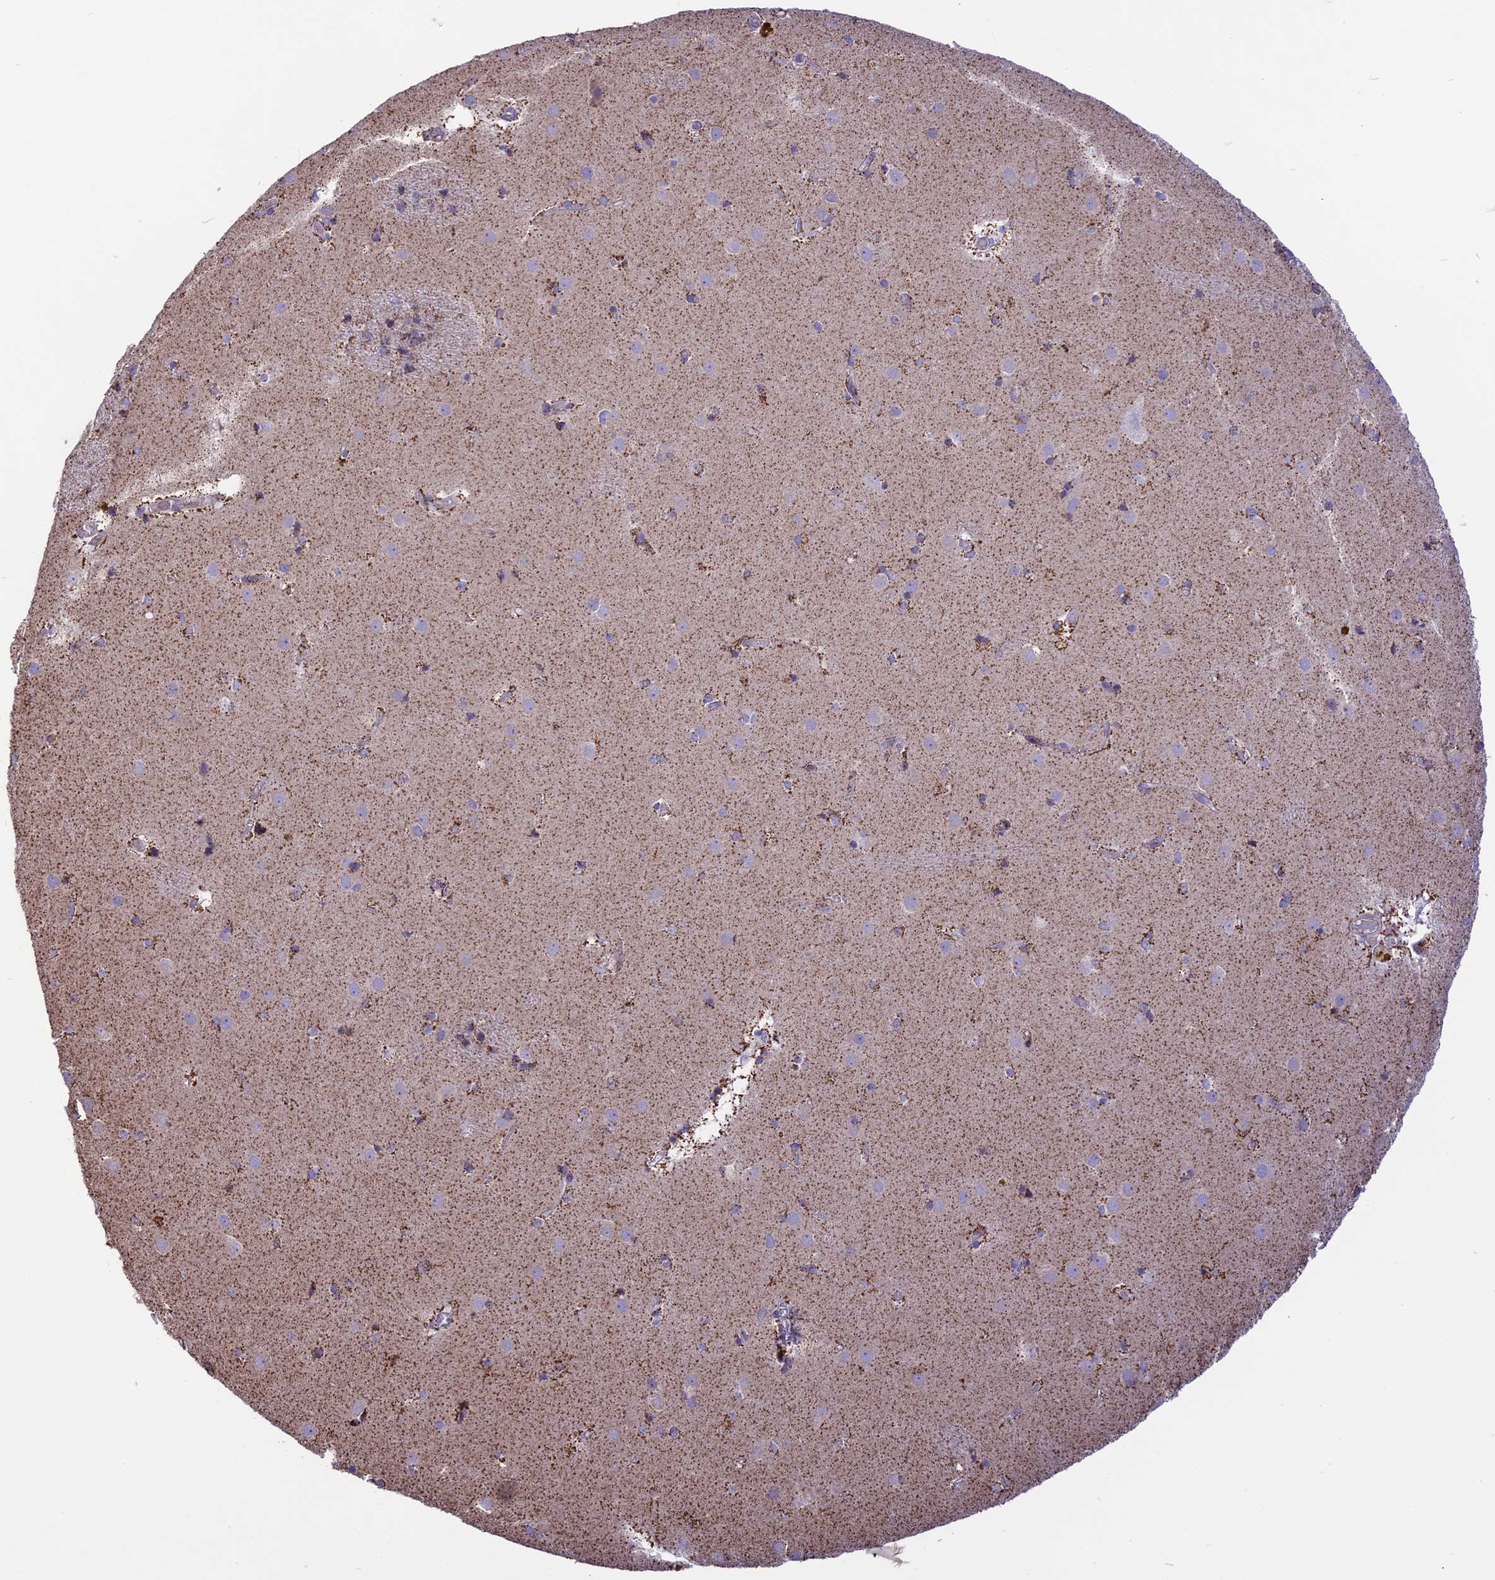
{"staining": {"intensity": "moderate", "quantity": "<25%", "location": "cytoplasmic/membranous"}, "tissue": "caudate", "cell_type": "Glial cells", "image_type": "normal", "snomed": [{"axis": "morphology", "description": "Normal tissue, NOS"}, {"axis": "topography", "description": "Lateral ventricle wall"}], "caption": "Protein expression analysis of unremarkable caudate reveals moderate cytoplasmic/membranous positivity in about <25% of glial cells. (IHC, brightfield microscopy, high magnification).", "gene": "DOC2B", "patient": {"sex": "male", "age": 70}}